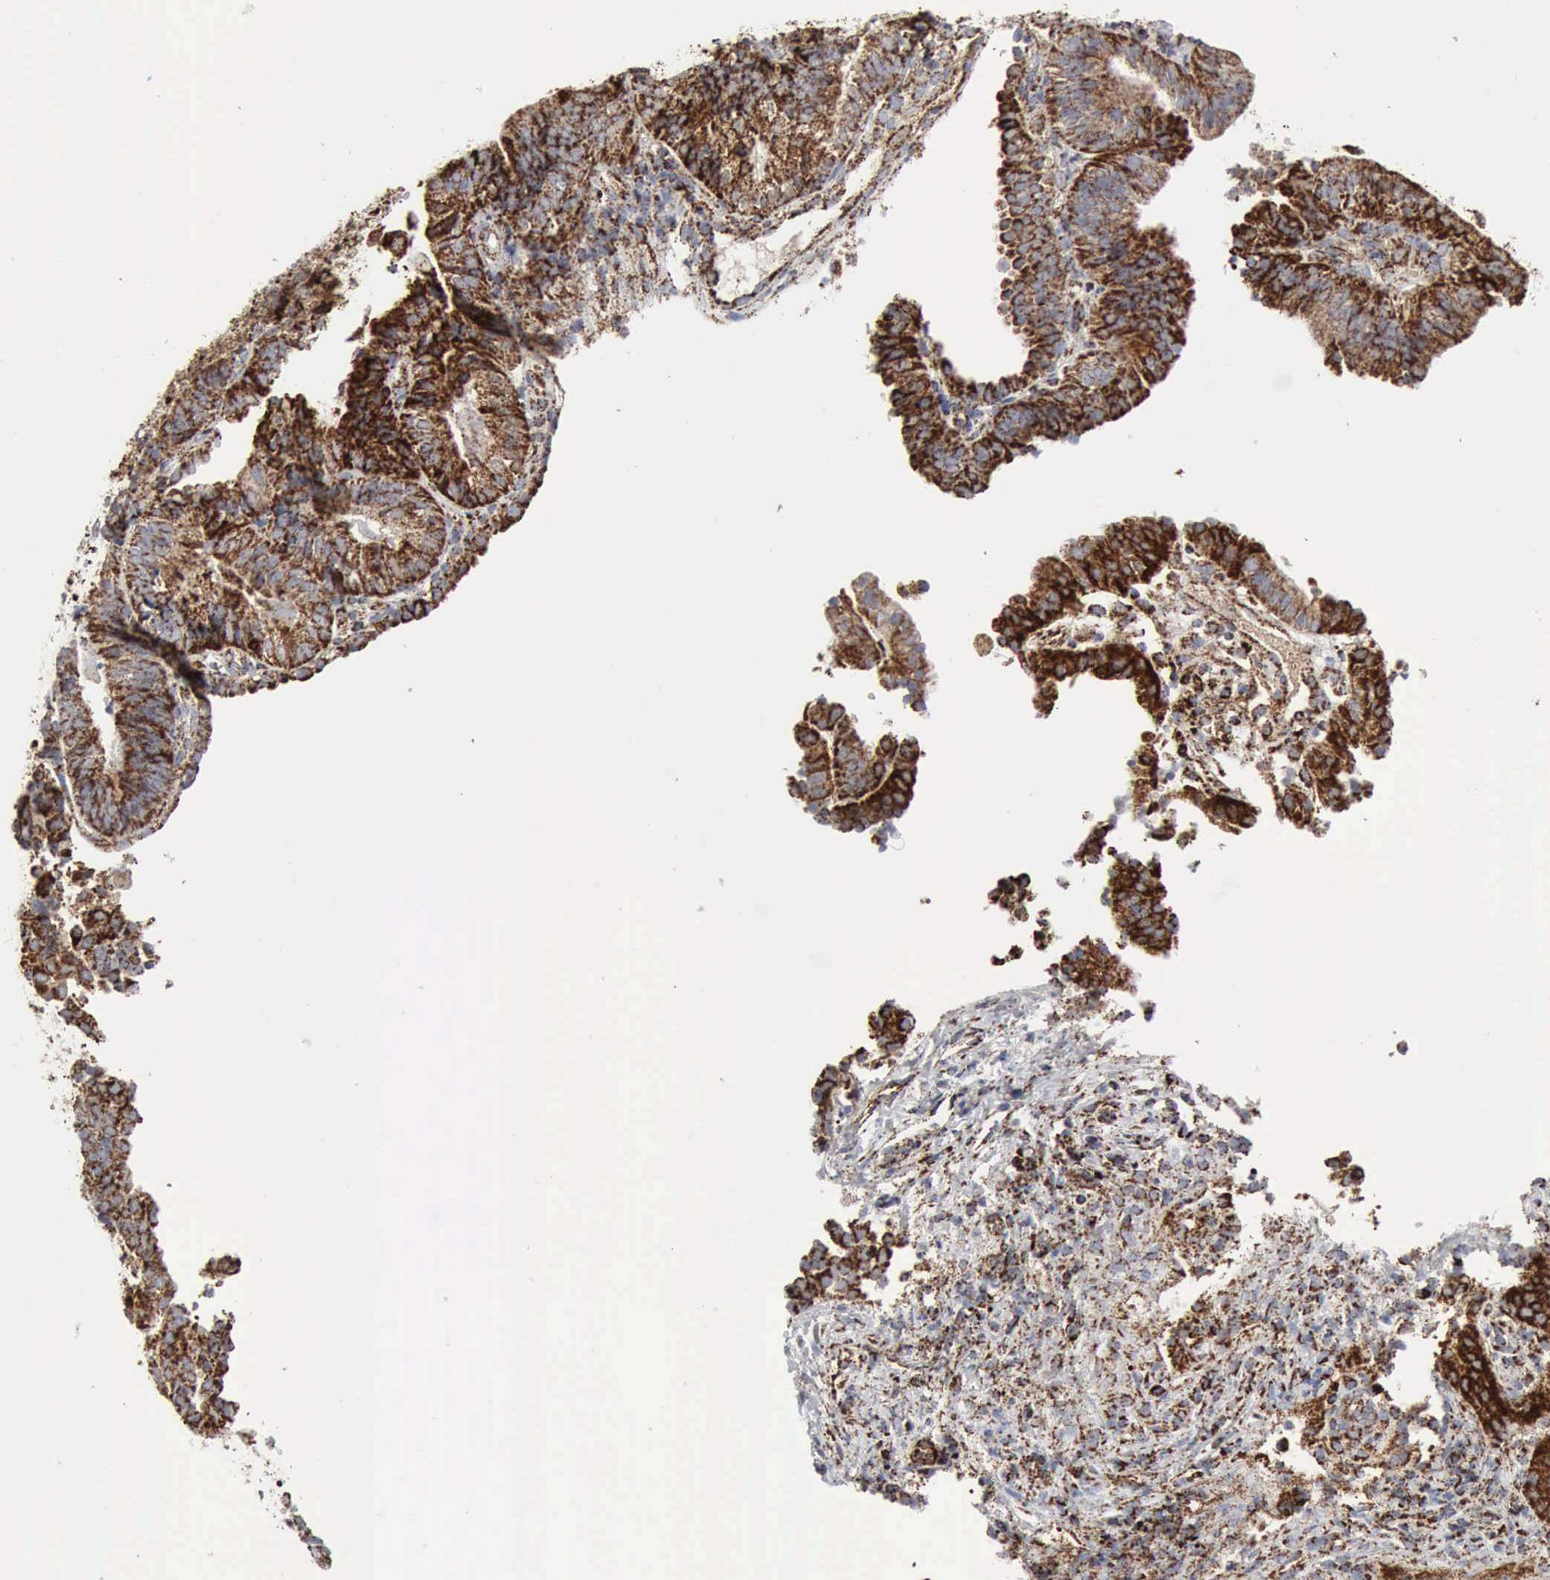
{"staining": {"intensity": "strong", "quantity": "25%-75%", "location": "cytoplasmic/membranous"}, "tissue": "cervical cancer", "cell_type": "Tumor cells", "image_type": "cancer", "snomed": [{"axis": "morphology", "description": "Adenocarcinoma, NOS"}, {"axis": "topography", "description": "Cervix"}], "caption": "IHC (DAB) staining of human cervical adenocarcinoma reveals strong cytoplasmic/membranous protein expression in about 25%-75% of tumor cells.", "gene": "ACO2", "patient": {"sex": "female", "age": 60}}